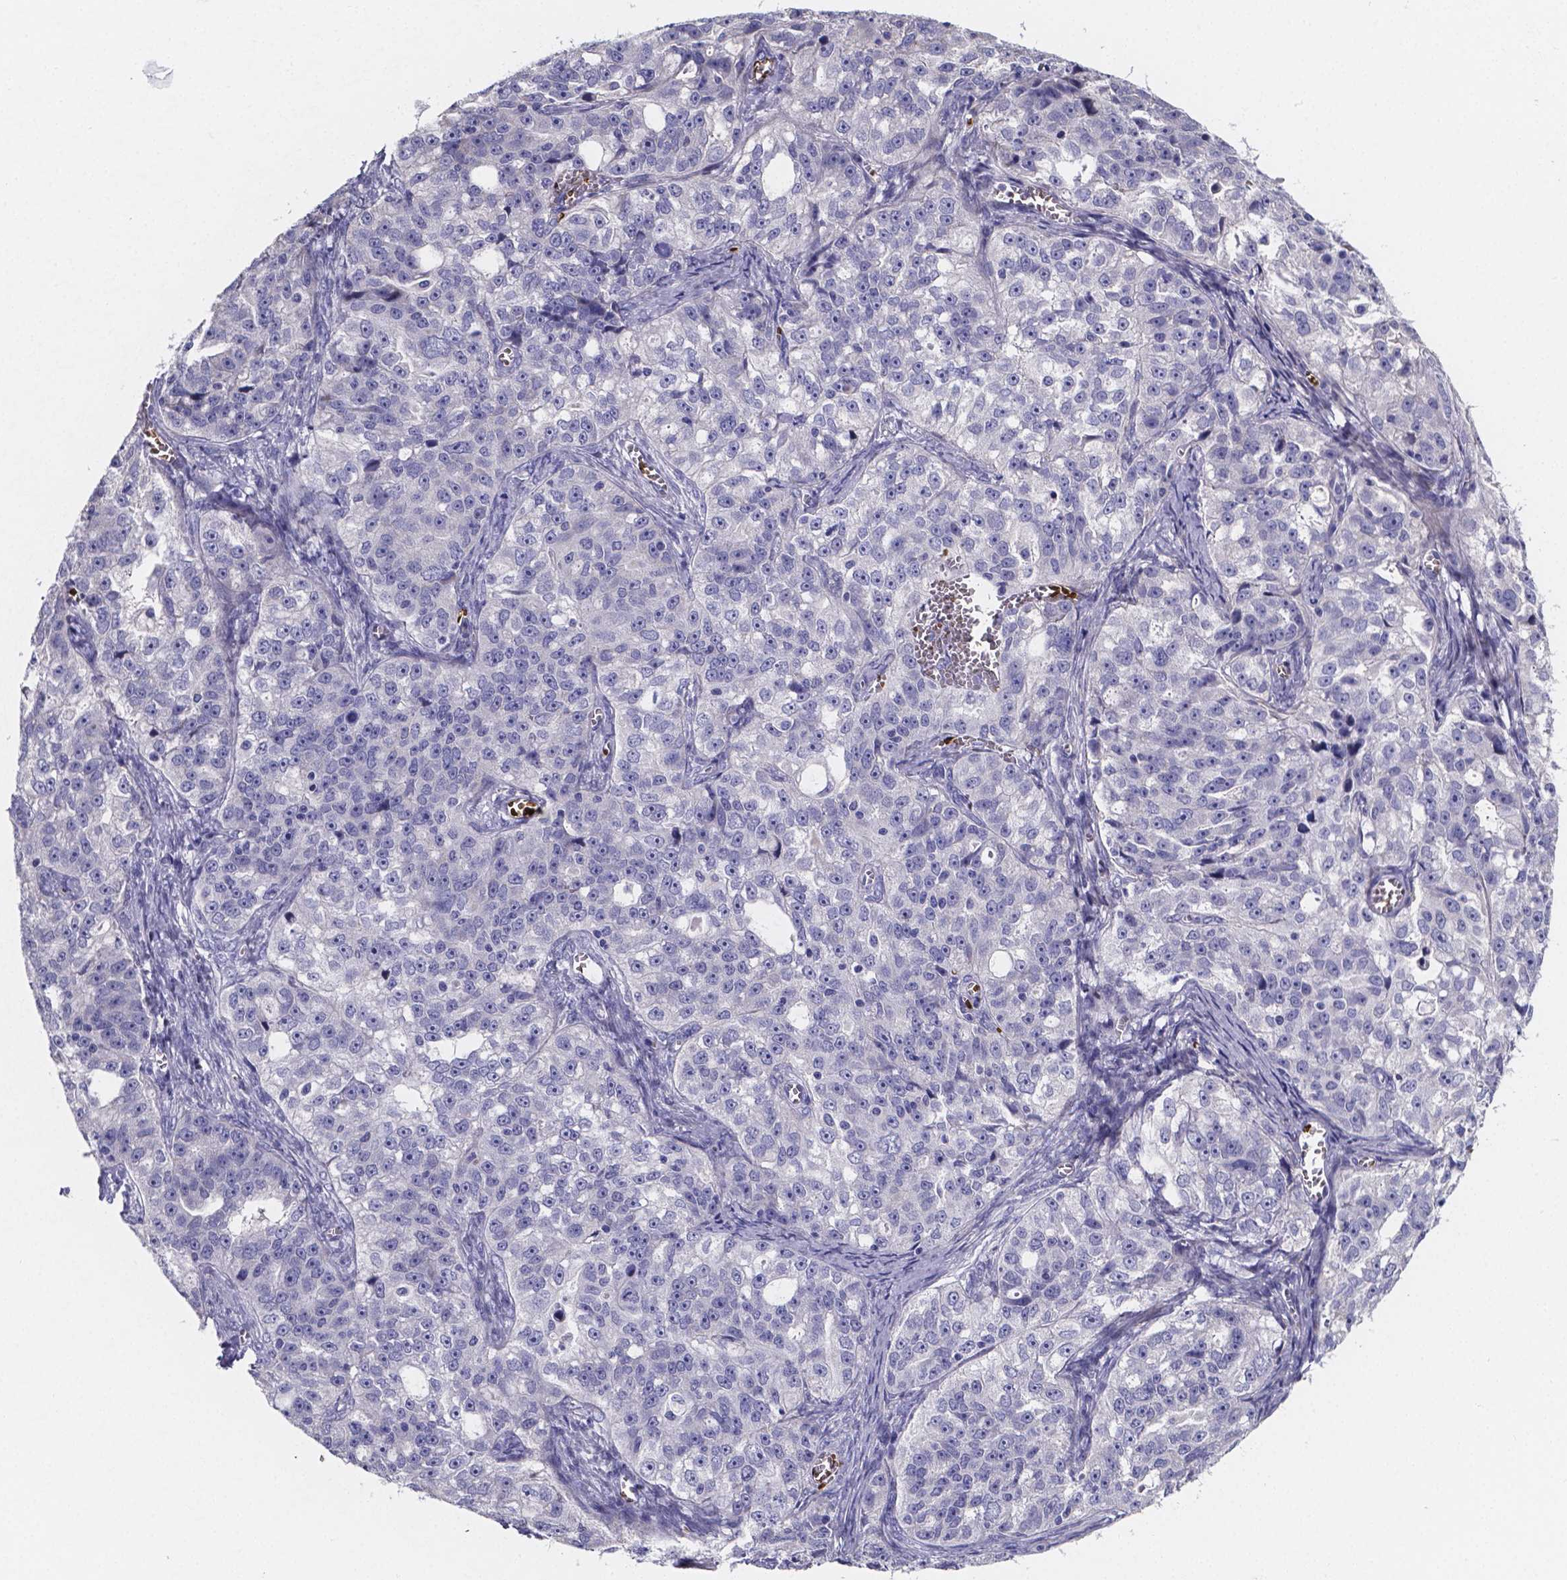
{"staining": {"intensity": "negative", "quantity": "none", "location": "none"}, "tissue": "ovarian cancer", "cell_type": "Tumor cells", "image_type": "cancer", "snomed": [{"axis": "morphology", "description": "Cystadenocarcinoma, serous, NOS"}, {"axis": "topography", "description": "Ovary"}], "caption": "Immunohistochemistry image of human serous cystadenocarcinoma (ovarian) stained for a protein (brown), which shows no staining in tumor cells.", "gene": "GABRA3", "patient": {"sex": "female", "age": 51}}